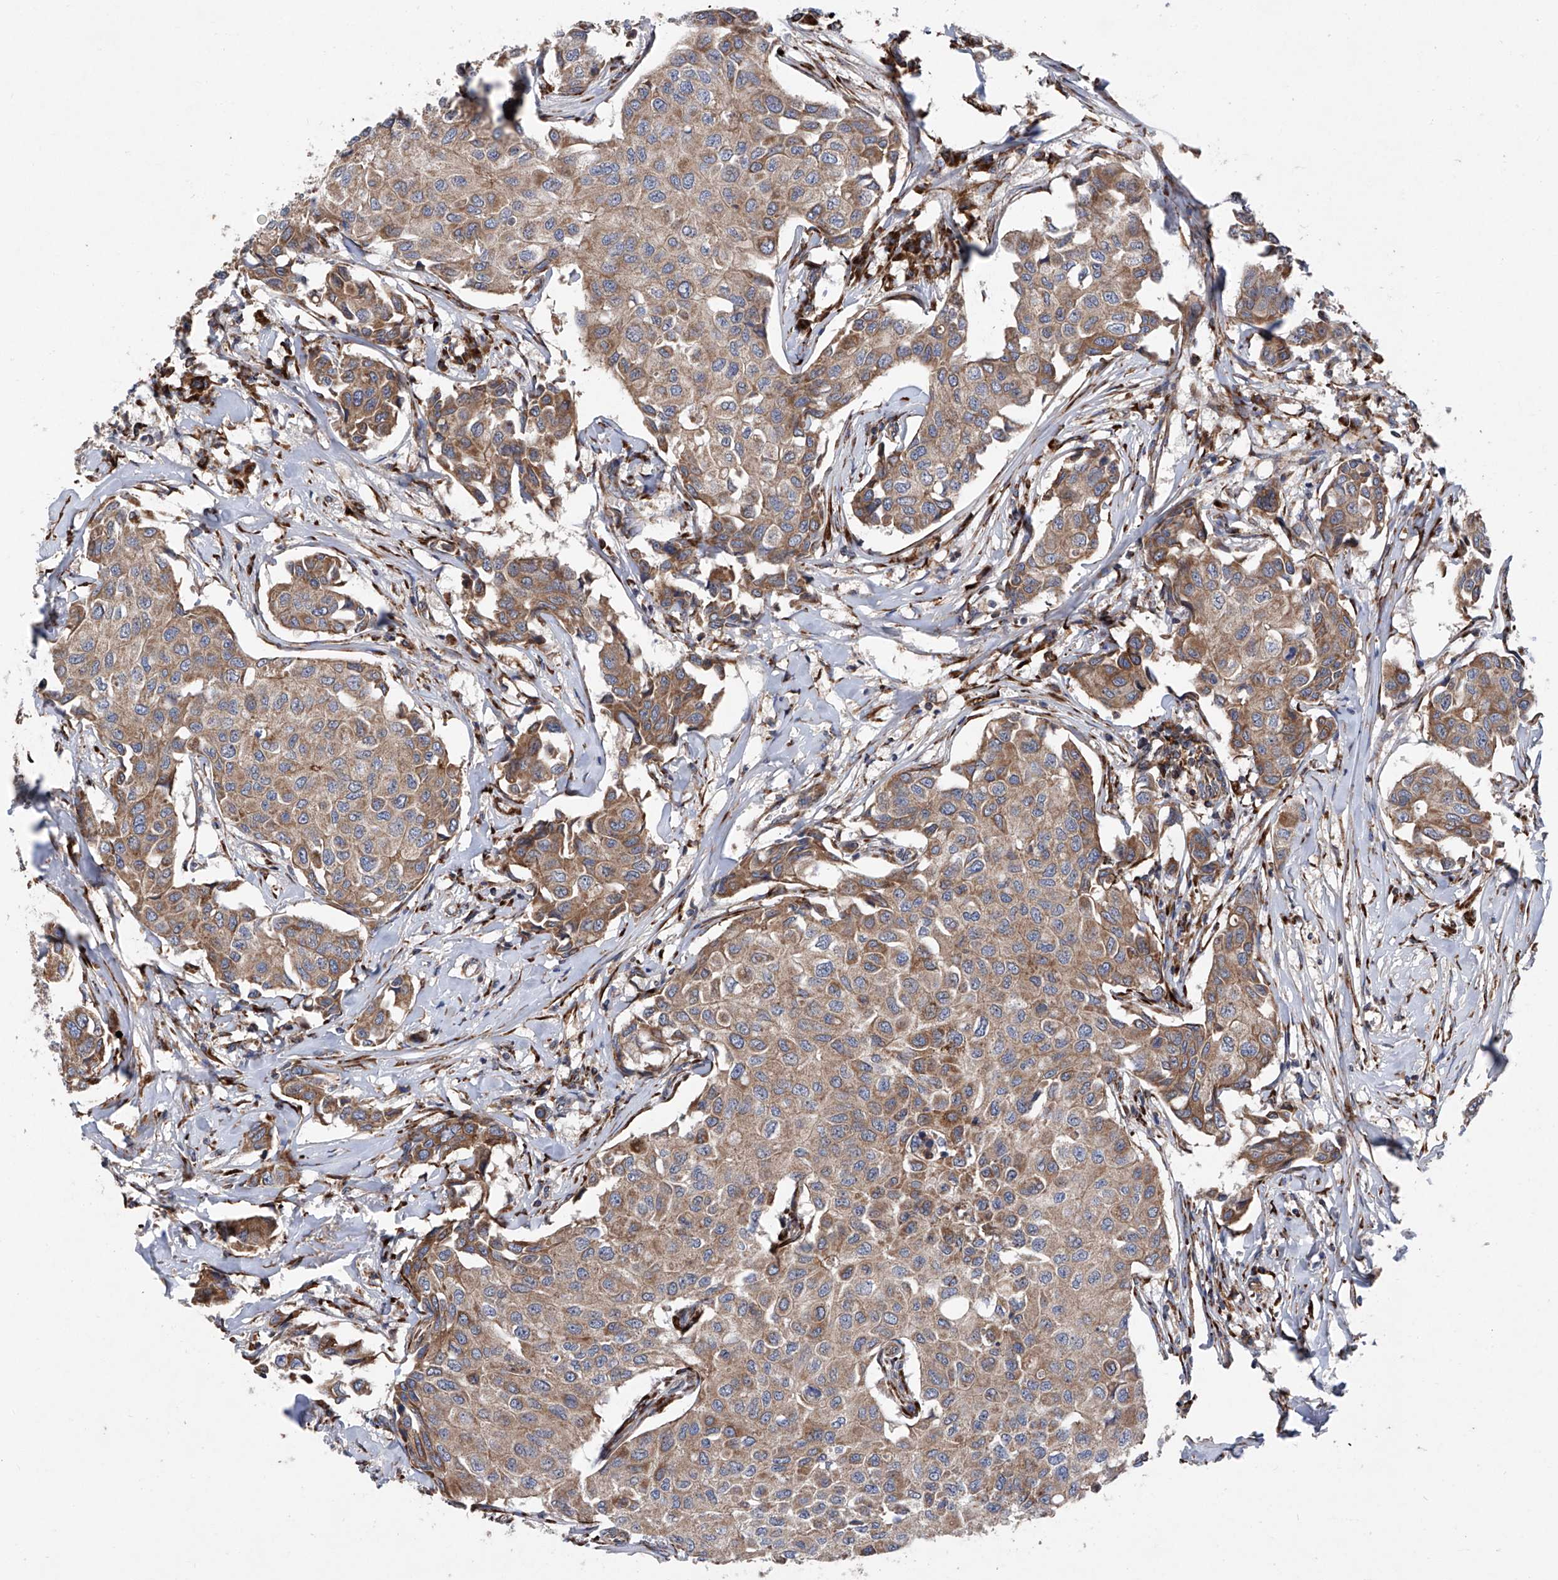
{"staining": {"intensity": "moderate", "quantity": ">75%", "location": "cytoplasmic/membranous"}, "tissue": "breast cancer", "cell_type": "Tumor cells", "image_type": "cancer", "snomed": [{"axis": "morphology", "description": "Duct carcinoma"}, {"axis": "topography", "description": "Breast"}], "caption": "An image of human intraductal carcinoma (breast) stained for a protein exhibits moderate cytoplasmic/membranous brown staining in tumor cells. (IHC, brightfield microscopy, high magnification).", "gene": "ASCC3", "patient": {"sex": "female", "age": 80}}